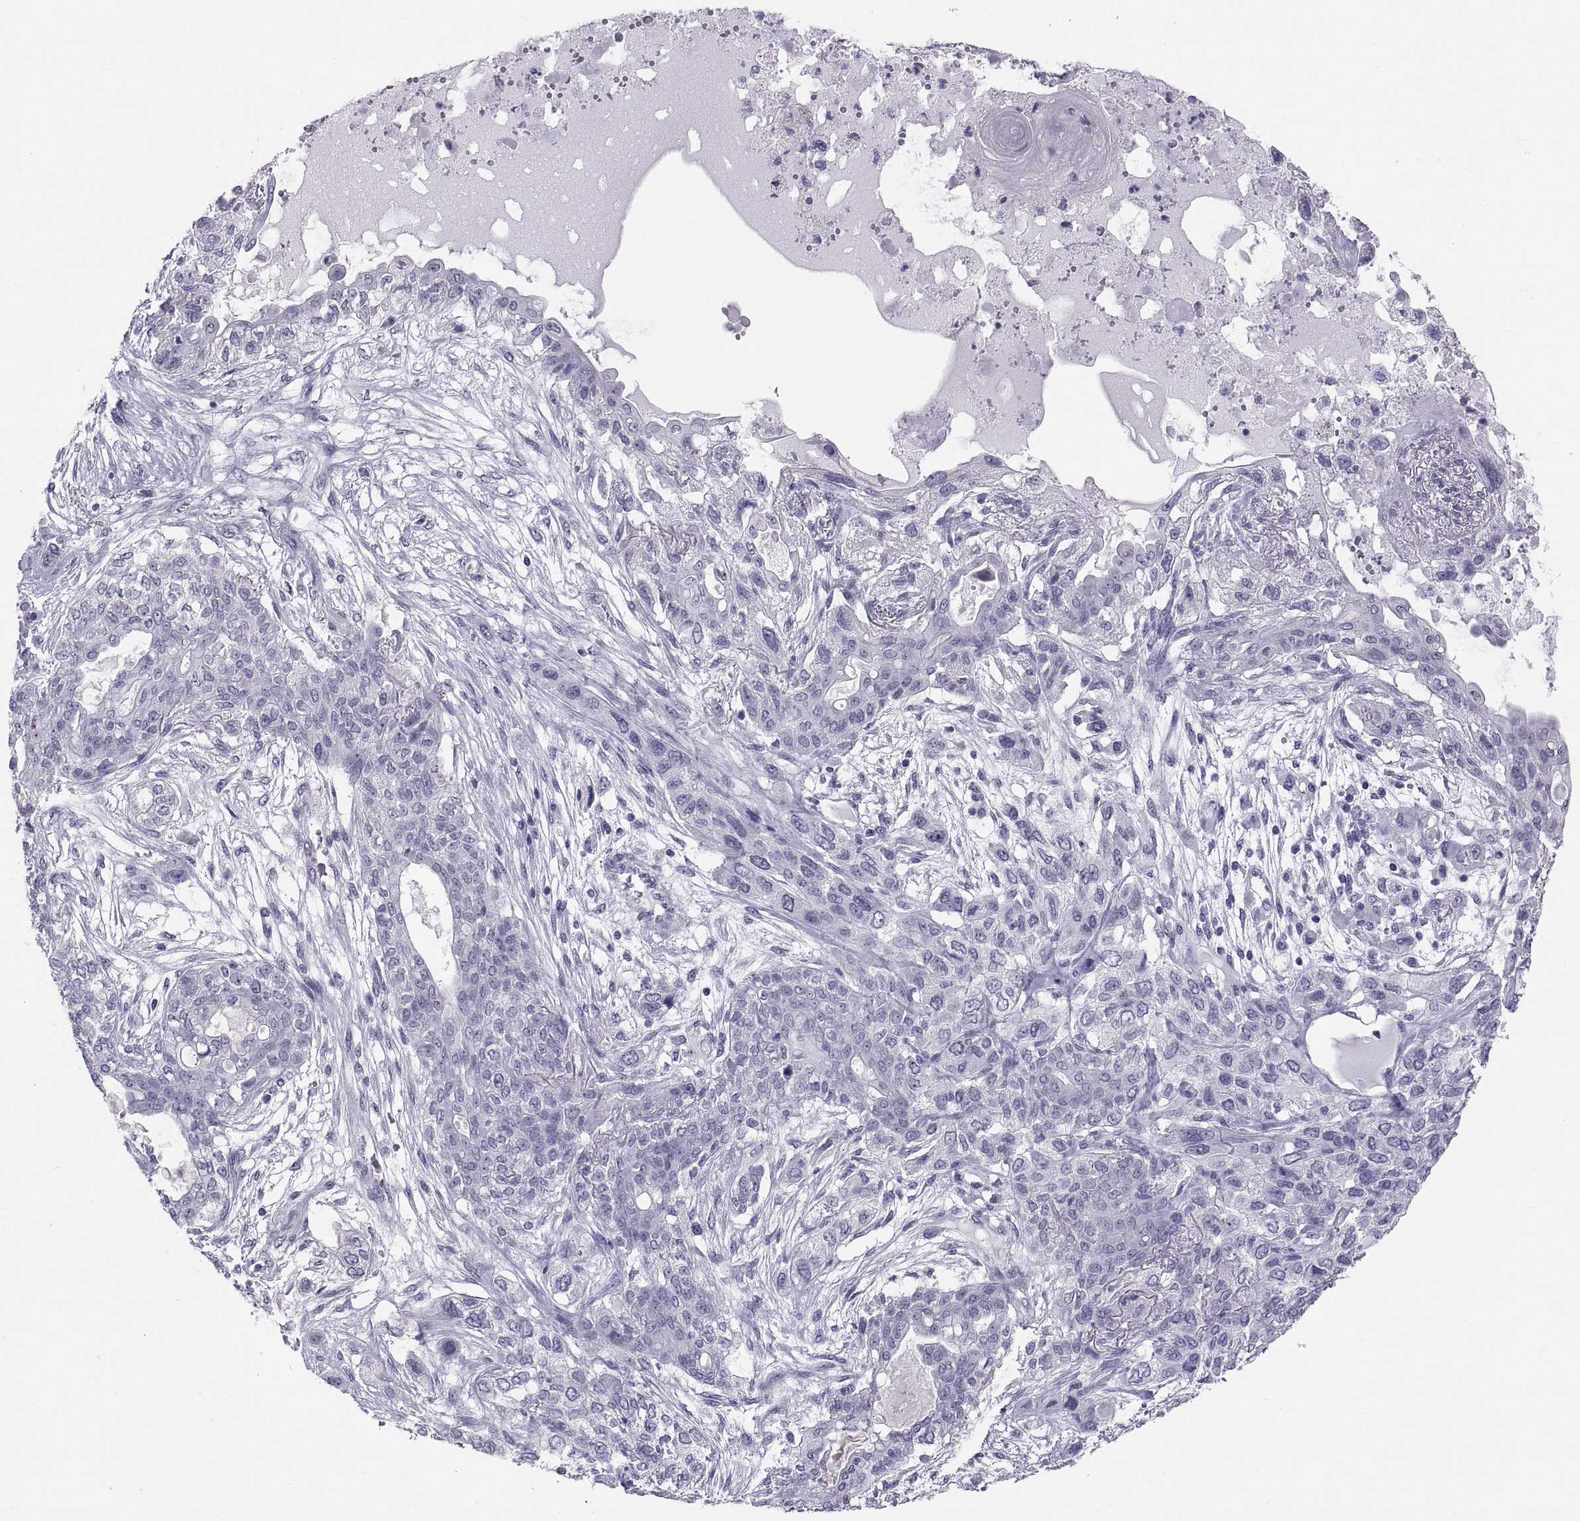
{"staining": {"intensity": "negative", "quantity": "none", "location": "none"}, "tissue": "lung cancer", "cell_type": "Tumor cells", "image_type": "cancer", "snomed": [{"axis": "morphology", "description": "Squamous cell carcinoma, NOS"}, {"axis": "topography", "description": "Lung"}], "caption": "Protein analysis of lung cancer (squamous cell carcinoma) shows no significant staining in tumor cells. The staining was performed using DAB (3,3'-diaminobenzidine) to visualize the protein expression in brown, while the nuclei were stained in blue with hematoxylin (Magnification: 20x).", "gene": "FAM170A", "patient": {"sex": "female", "age": 70}}